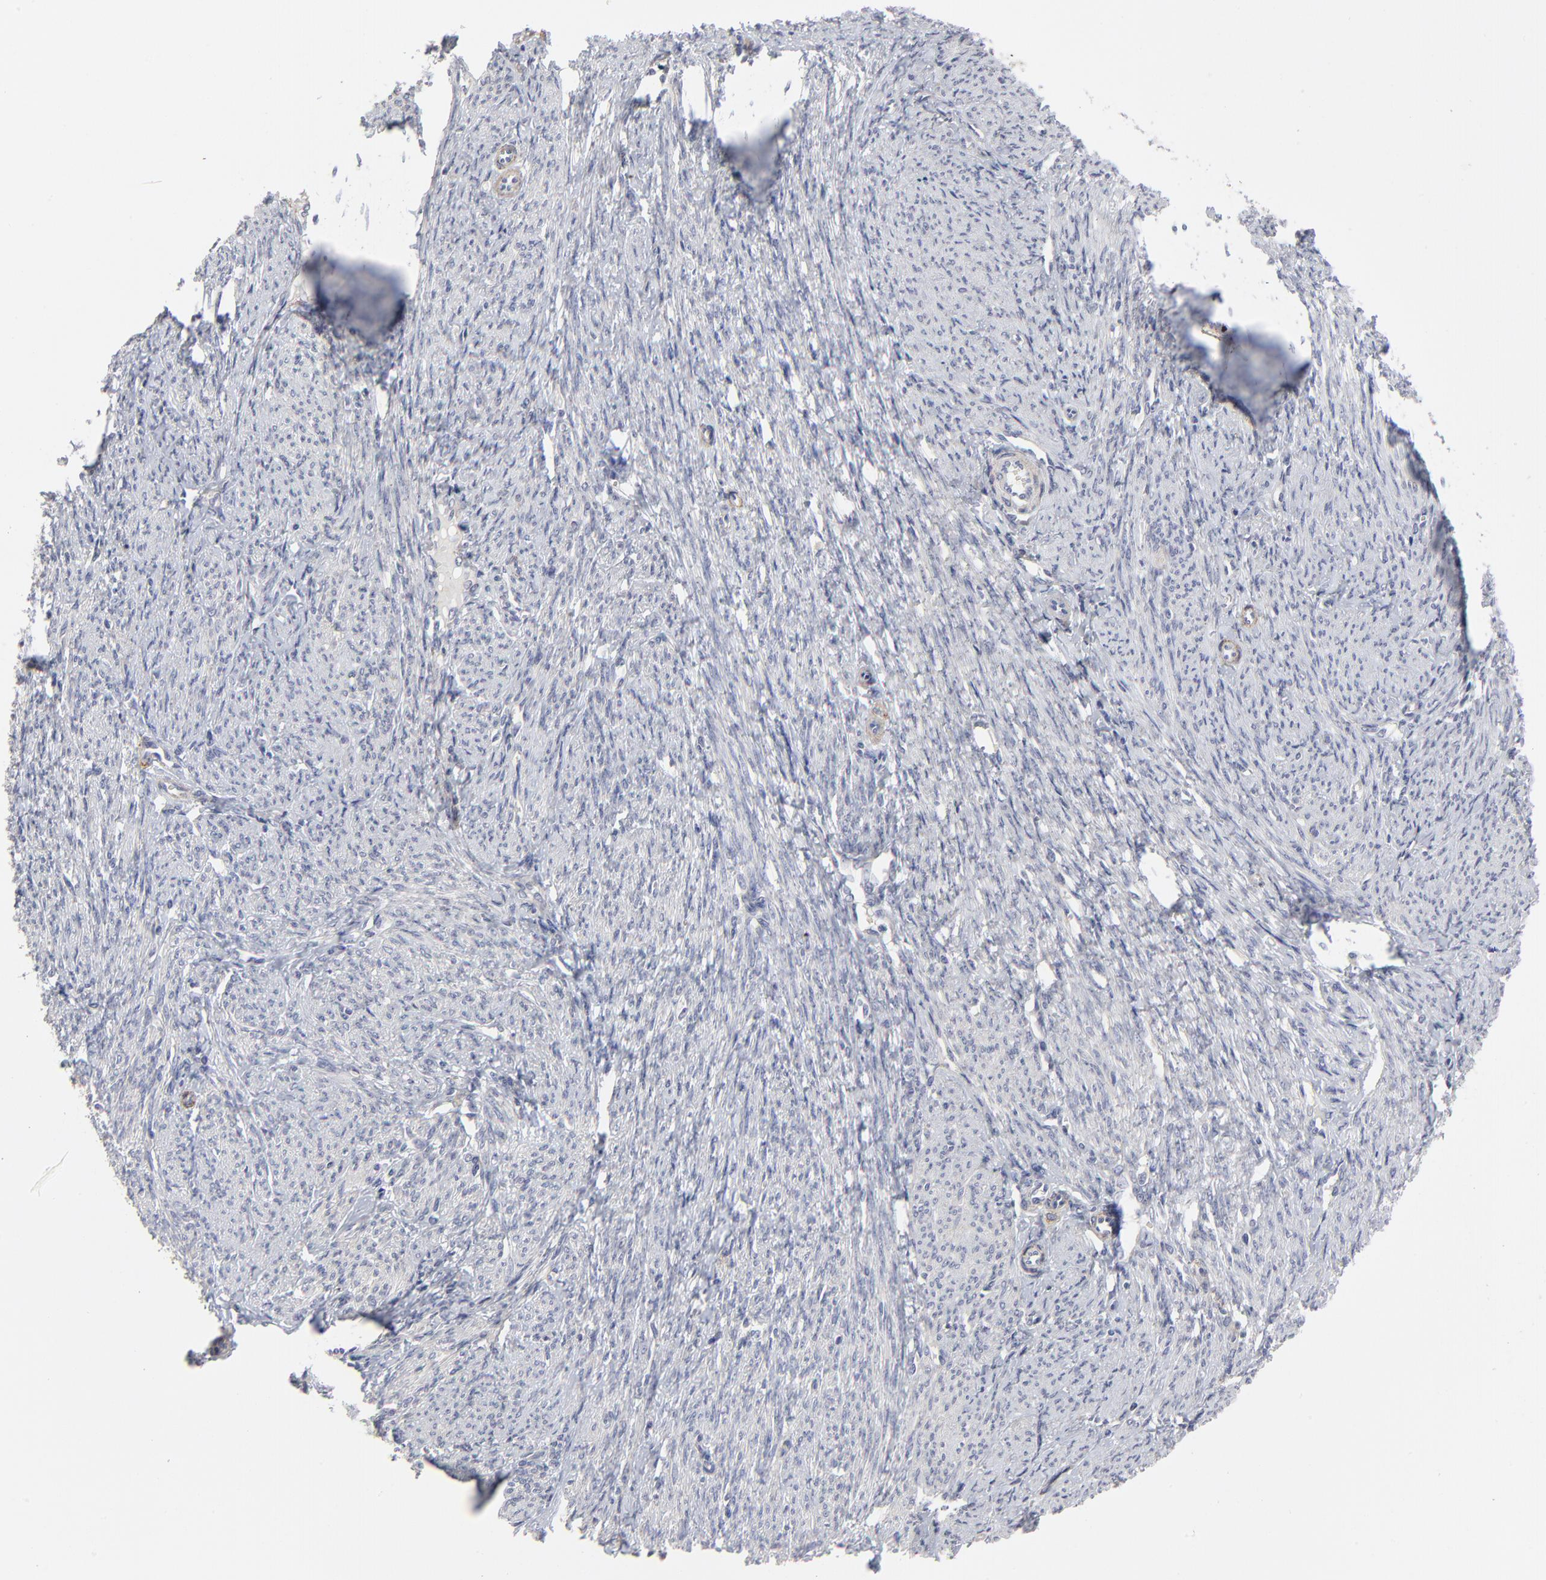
{"staining": {"intensity": "weak", "quantity": "<25%", "location": "cytoplasmic/membranous"}, "tissue": "smooth muscle", "cell_type": "Smooth muscle cells", "image_type": "normal", "snomed": [{"axis": "morphology", "description": "Normal tissue, NOS"}, {"axis": "topography", "description": "Smooth muscle"}, {"axis": "topography", "description": "Cervix"}], "caption": "DAB (3,3'-diaminobenzidine) immunohistochemical staining of normal smooth muscle reveals no significant staining in smooth muscle cells.", "gene": "MAGEA10", "patient": {"sex": "female", "age": 70}}